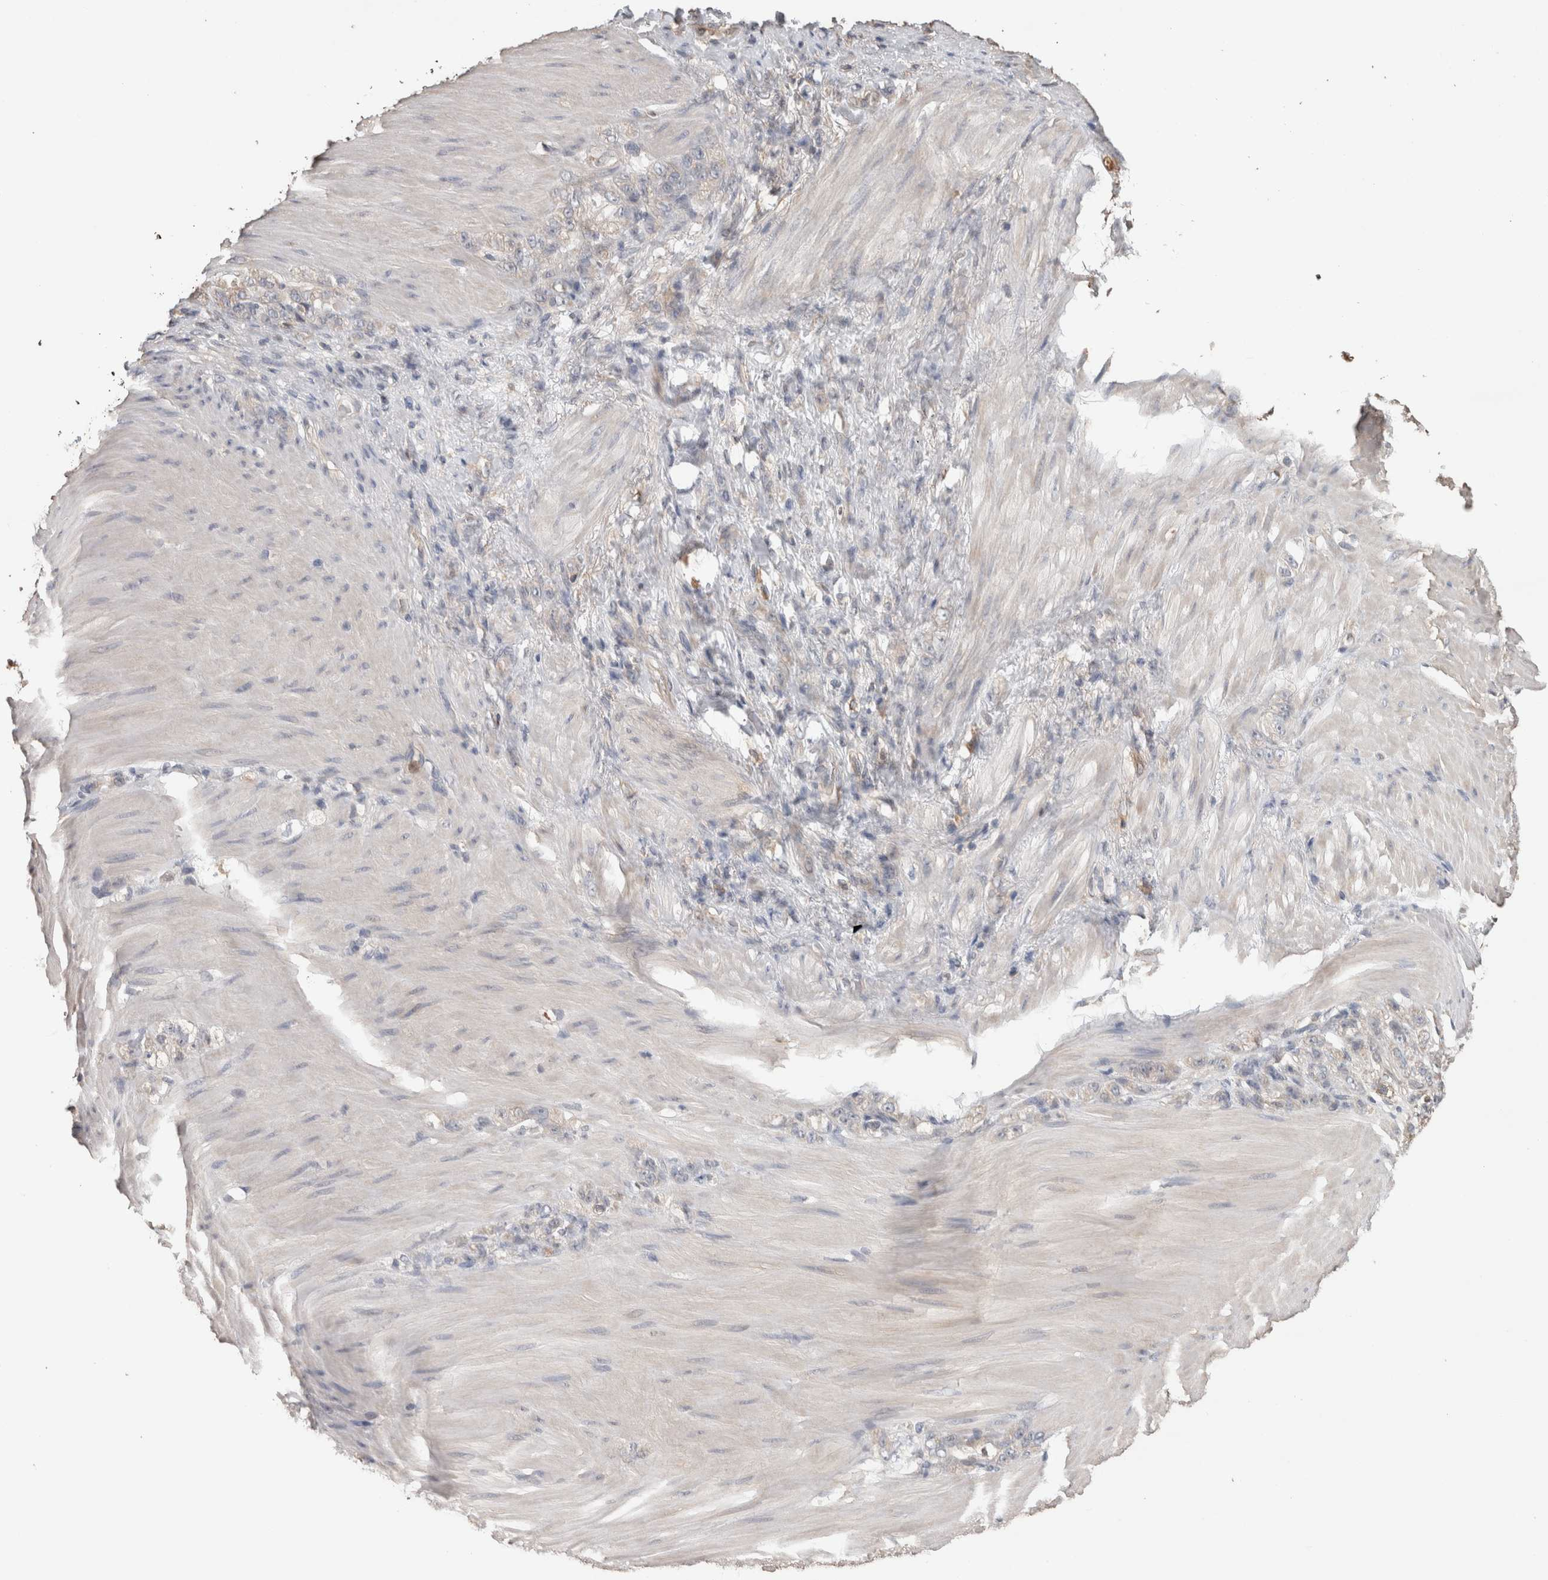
{"staining": {"intensity": "negative", "quantity": "none", "location": "none"}, "tissue": "stomach cancer", "cell_type": "Tumor cells", "image_type": "cancer", "snomed": [{"axis": "morphology", "description": "Normal tissue, NOS"}, {"axis": "morphology", "description": "Adenocarcinoma, NOS"}, {"axis": "topography", "description": "Stomach"}], "caption": "Human stomach cancer (adenocarcinoma) stained for a protein using immunohistochemistry demonstrates no positivity in tumor cells.", "gene": "TRIM5", "patient": {"sex": "male", "age": 82}}